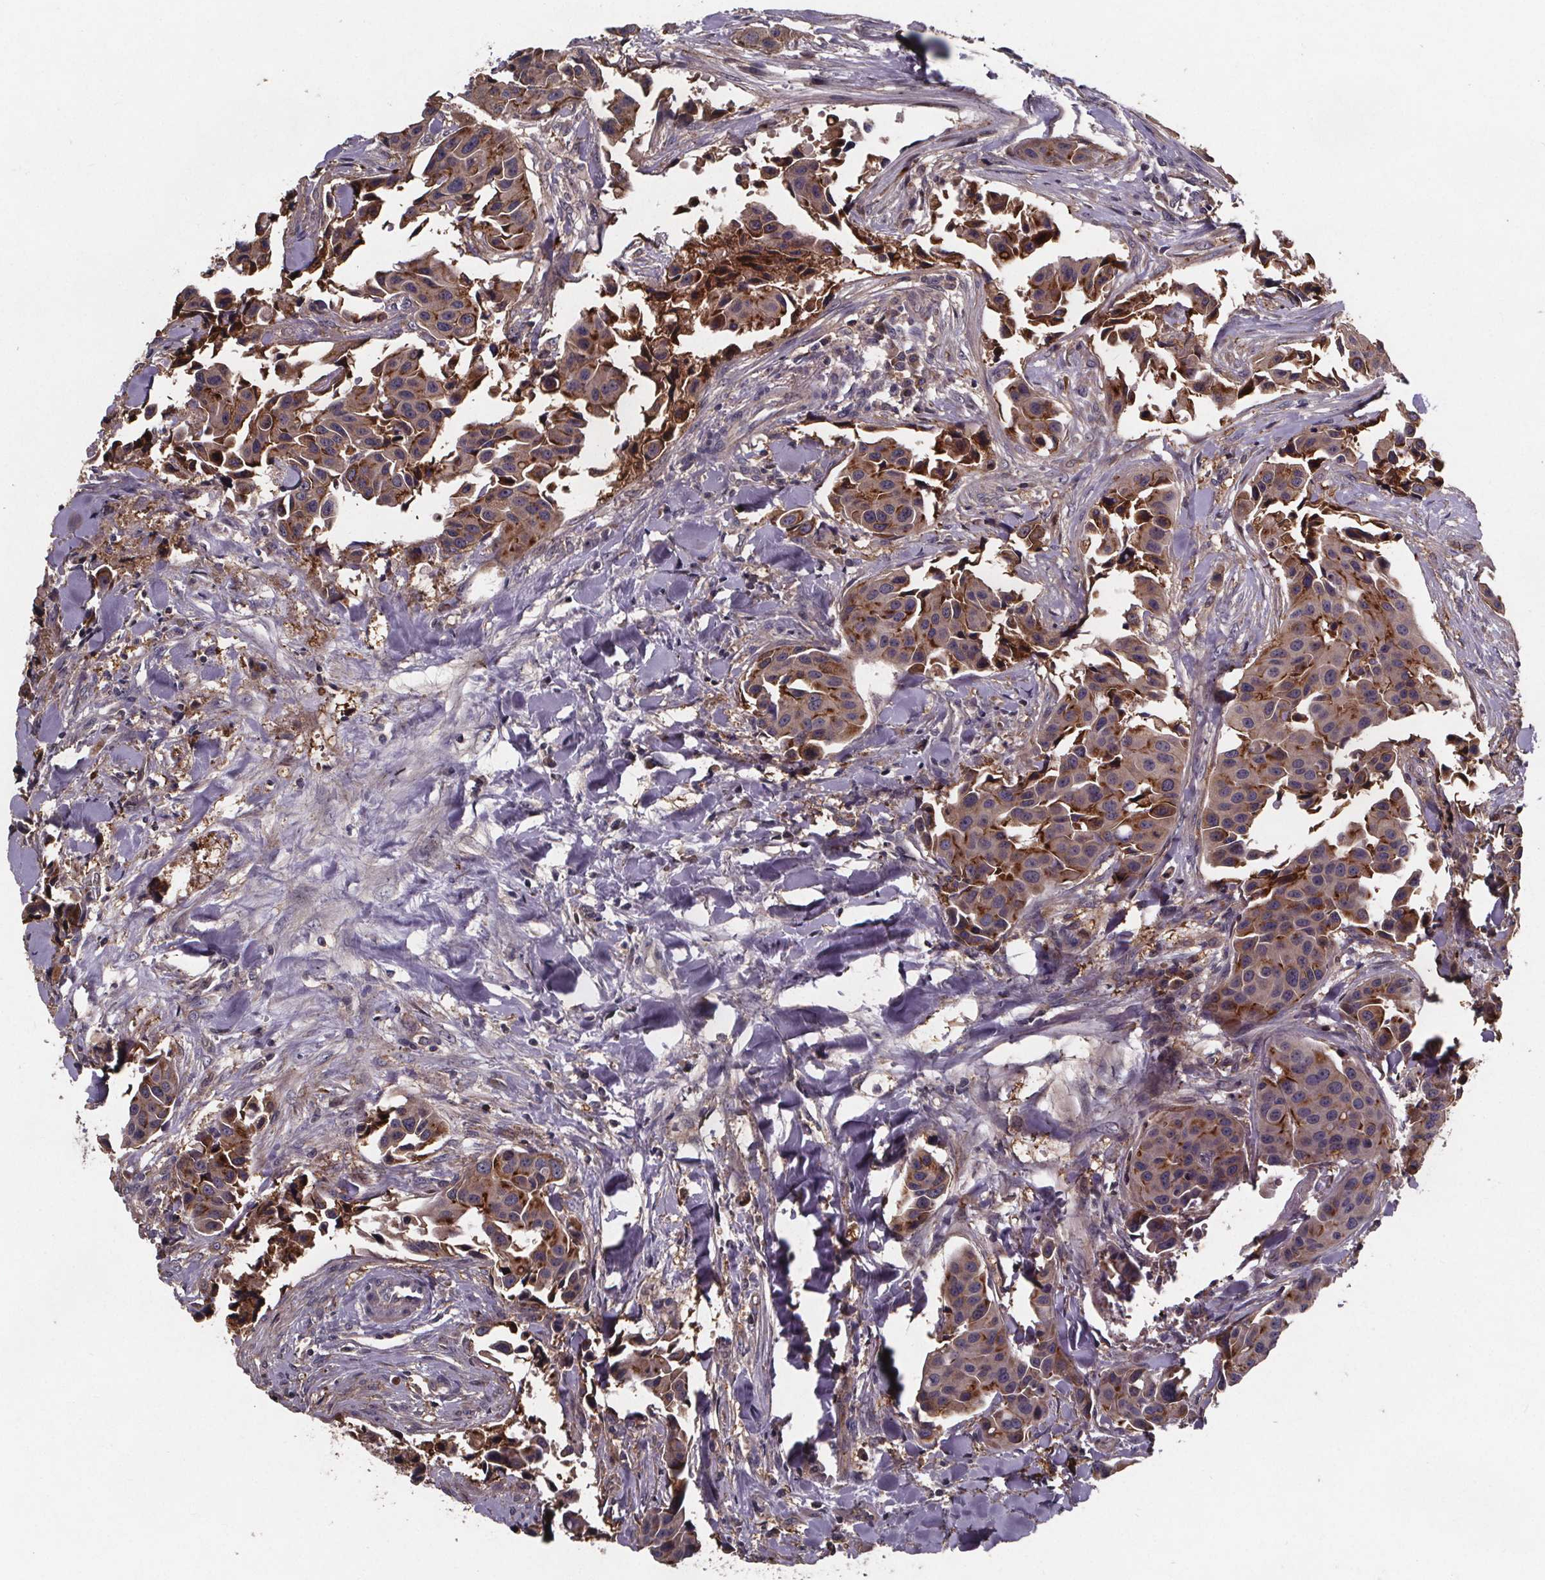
{"staining": {"intensity": "moderate", "quantity": "25%-75%", "location": "cytoplasmic/membranous"}, "tissue": "head and neck cancer", "cell_type": "Tumor cells", "image_type": "cancer", "snomed": [{"axis": "morphology", "description": "Adenocarcinoma, NOS"}, {"axis": "topography", "description": "Head-Neck"}], "caption": "Protein staining of head and neck cancer tissue exhibits moderate cytoplasmic/membranous staining in approximately 25%-75% of tumor cells.", "gene": "FASTKD3", "patient": {"sex": "male", "age": 76}}